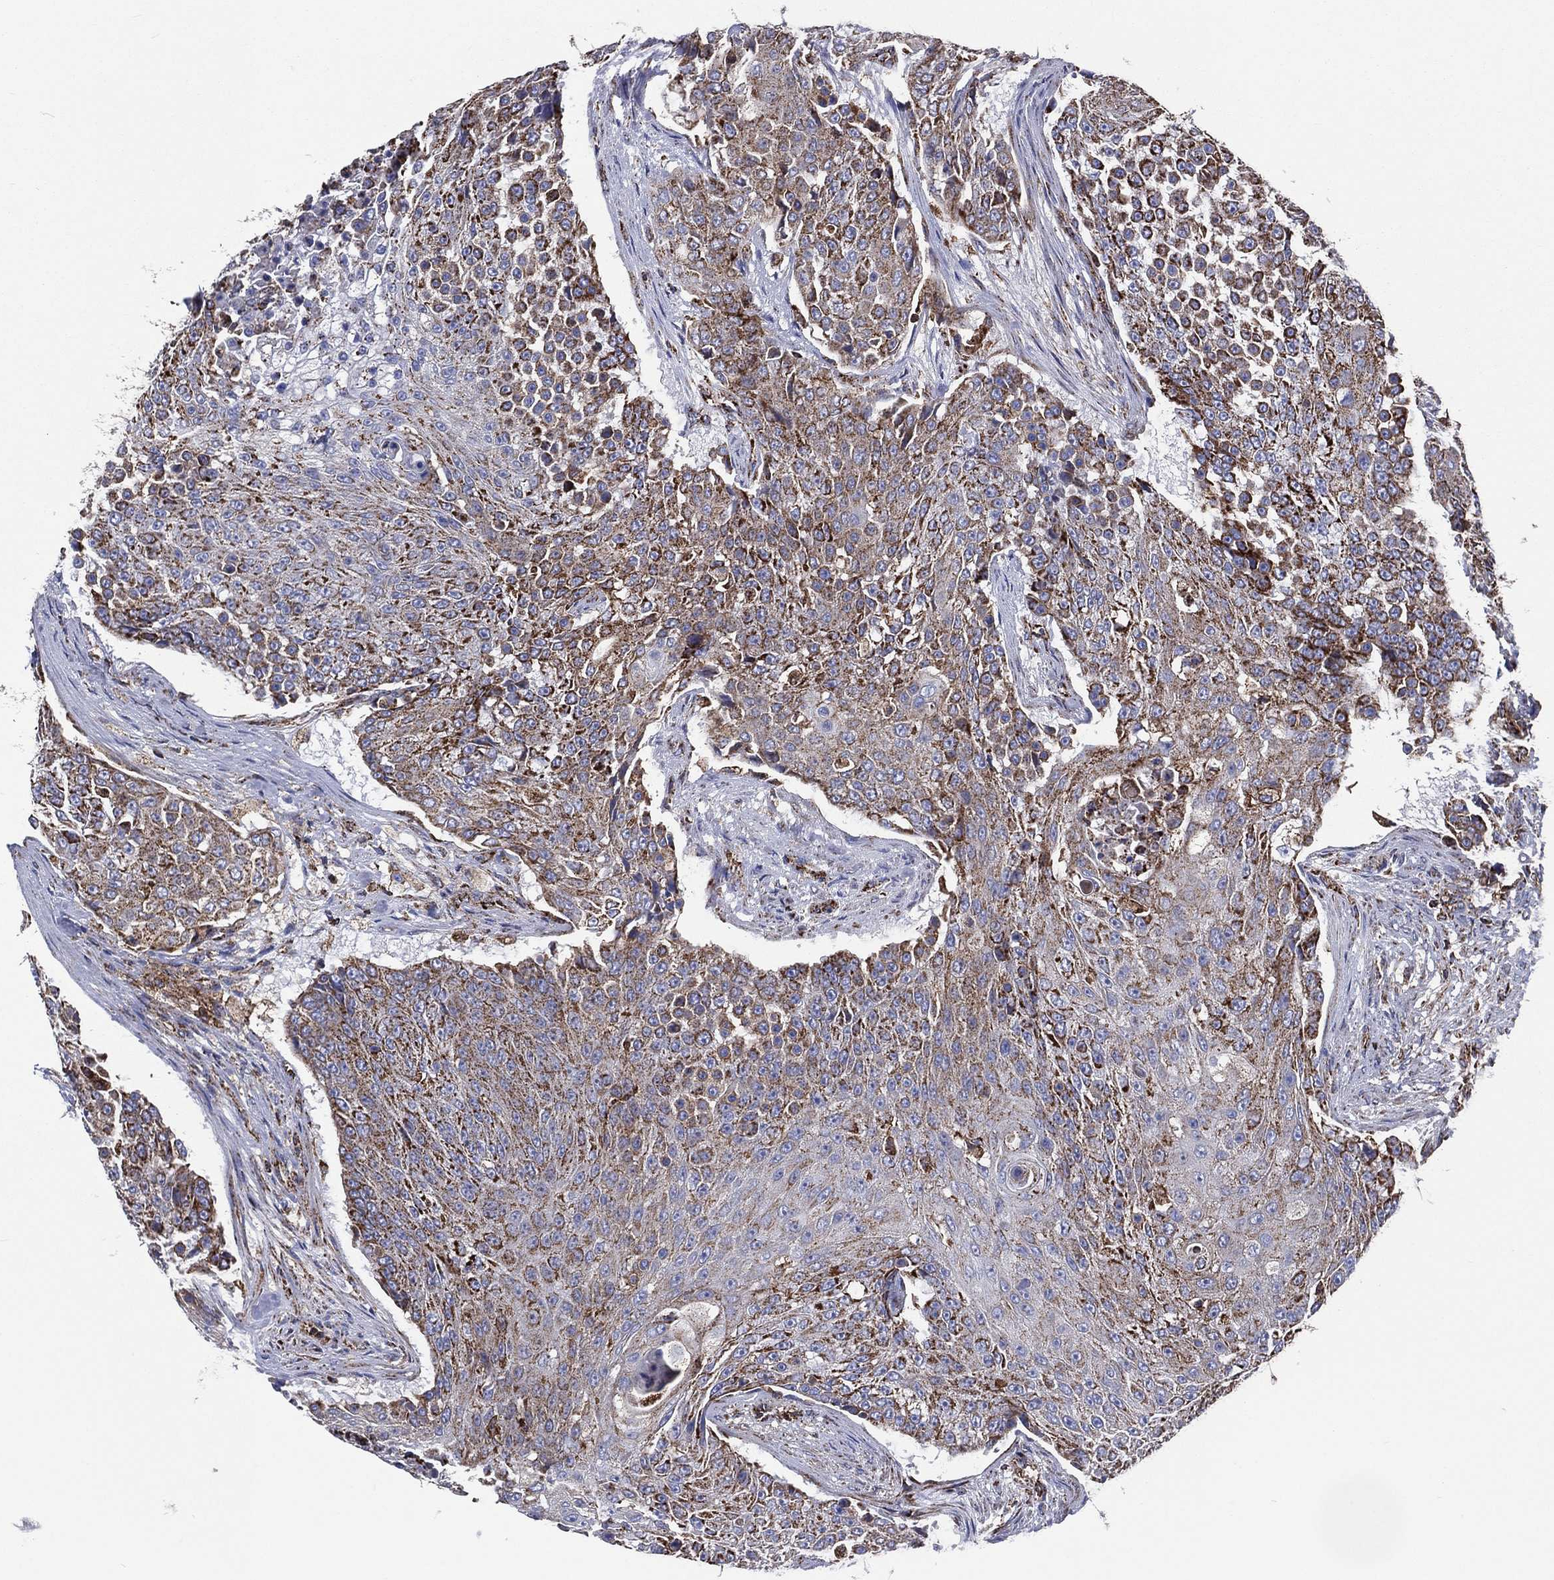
{"staining": {"intensity": "strong", "quantity": "25%-75%", "location": "cytoplasmic/membranous"}, "tissue": "urothelial cancer", "cell_type": "Tumor cells", "image_type": "cancer", "snomed": [{"axis": "morphology", "description": "Urothelial carcinoma, High grade"}, {"axis": "topography", "description": "Urinary bladder"}], "caption": "About 25%-75% of tumor cells in human urothelial carcinoma (high-grade) reveal strong cytoplasmic/membranous protein expression as visualized by brown immunohistochemical staining.", "gene": "ANKRD37", "patient": {"sex": "female", "age": 63}}